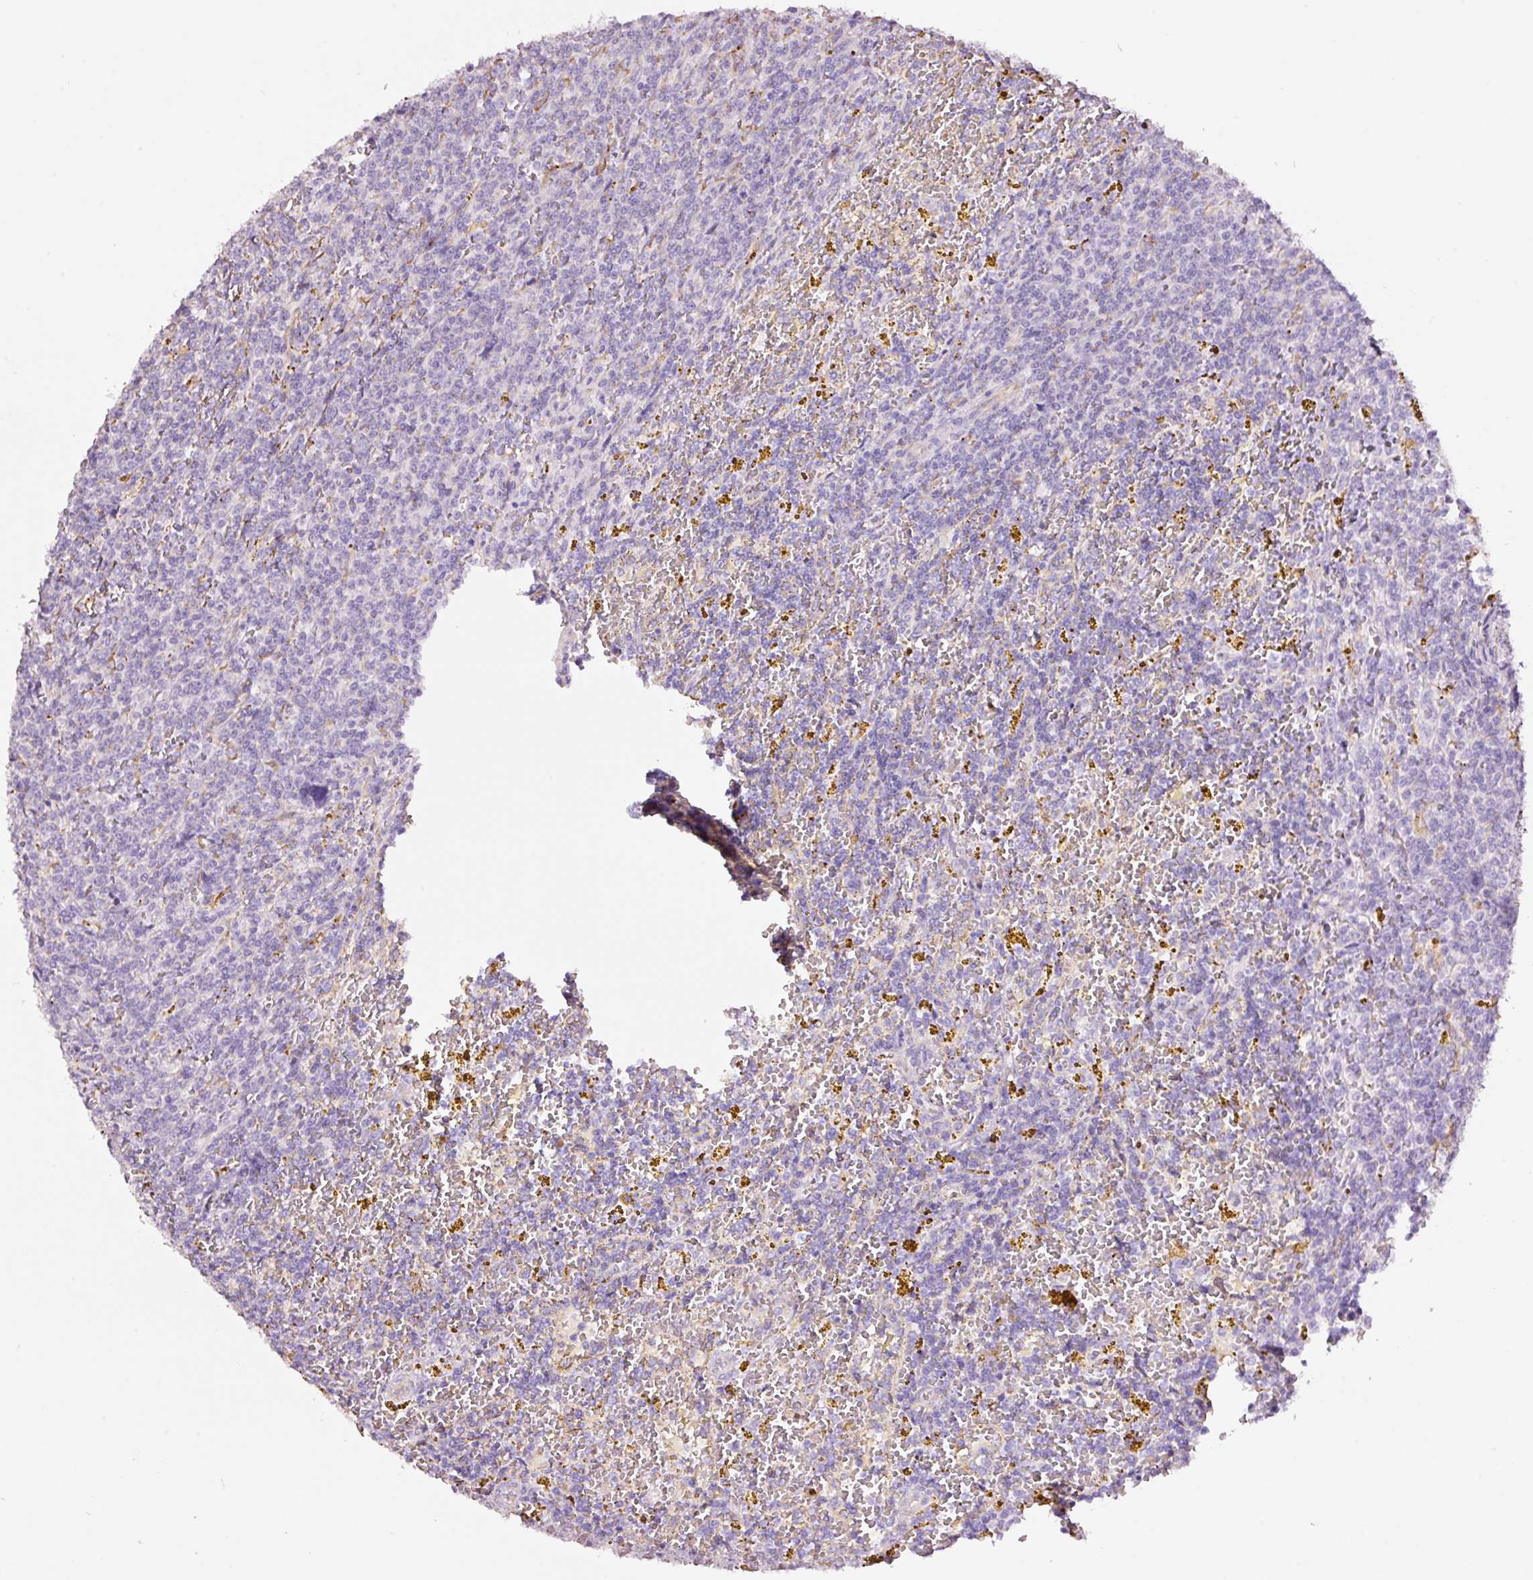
{"staining": {"intensity": "negative", "quantity": "none", "location": "none"}, "tissue": "lymphoma", "cell_type": "Tumor cells", "image_type": "cancer", "snomed": [{"axis": "morphology", "description": "Malignant lymphoma, non-Hodgkin's type, Low grade"}, {"axis": "topography", "description": "Spleen"}, {"axis": "topography", "description": "Lymph node"}], "caption": "Tumor cells show no significant protein positivity in lymphoma. Brightfield microscopy of IHC stained with DAB (brown) and hematoxylin (blue), captured at high magnification.", "gene": "GCG", "patient": {"sex": "female", "age": 66}}